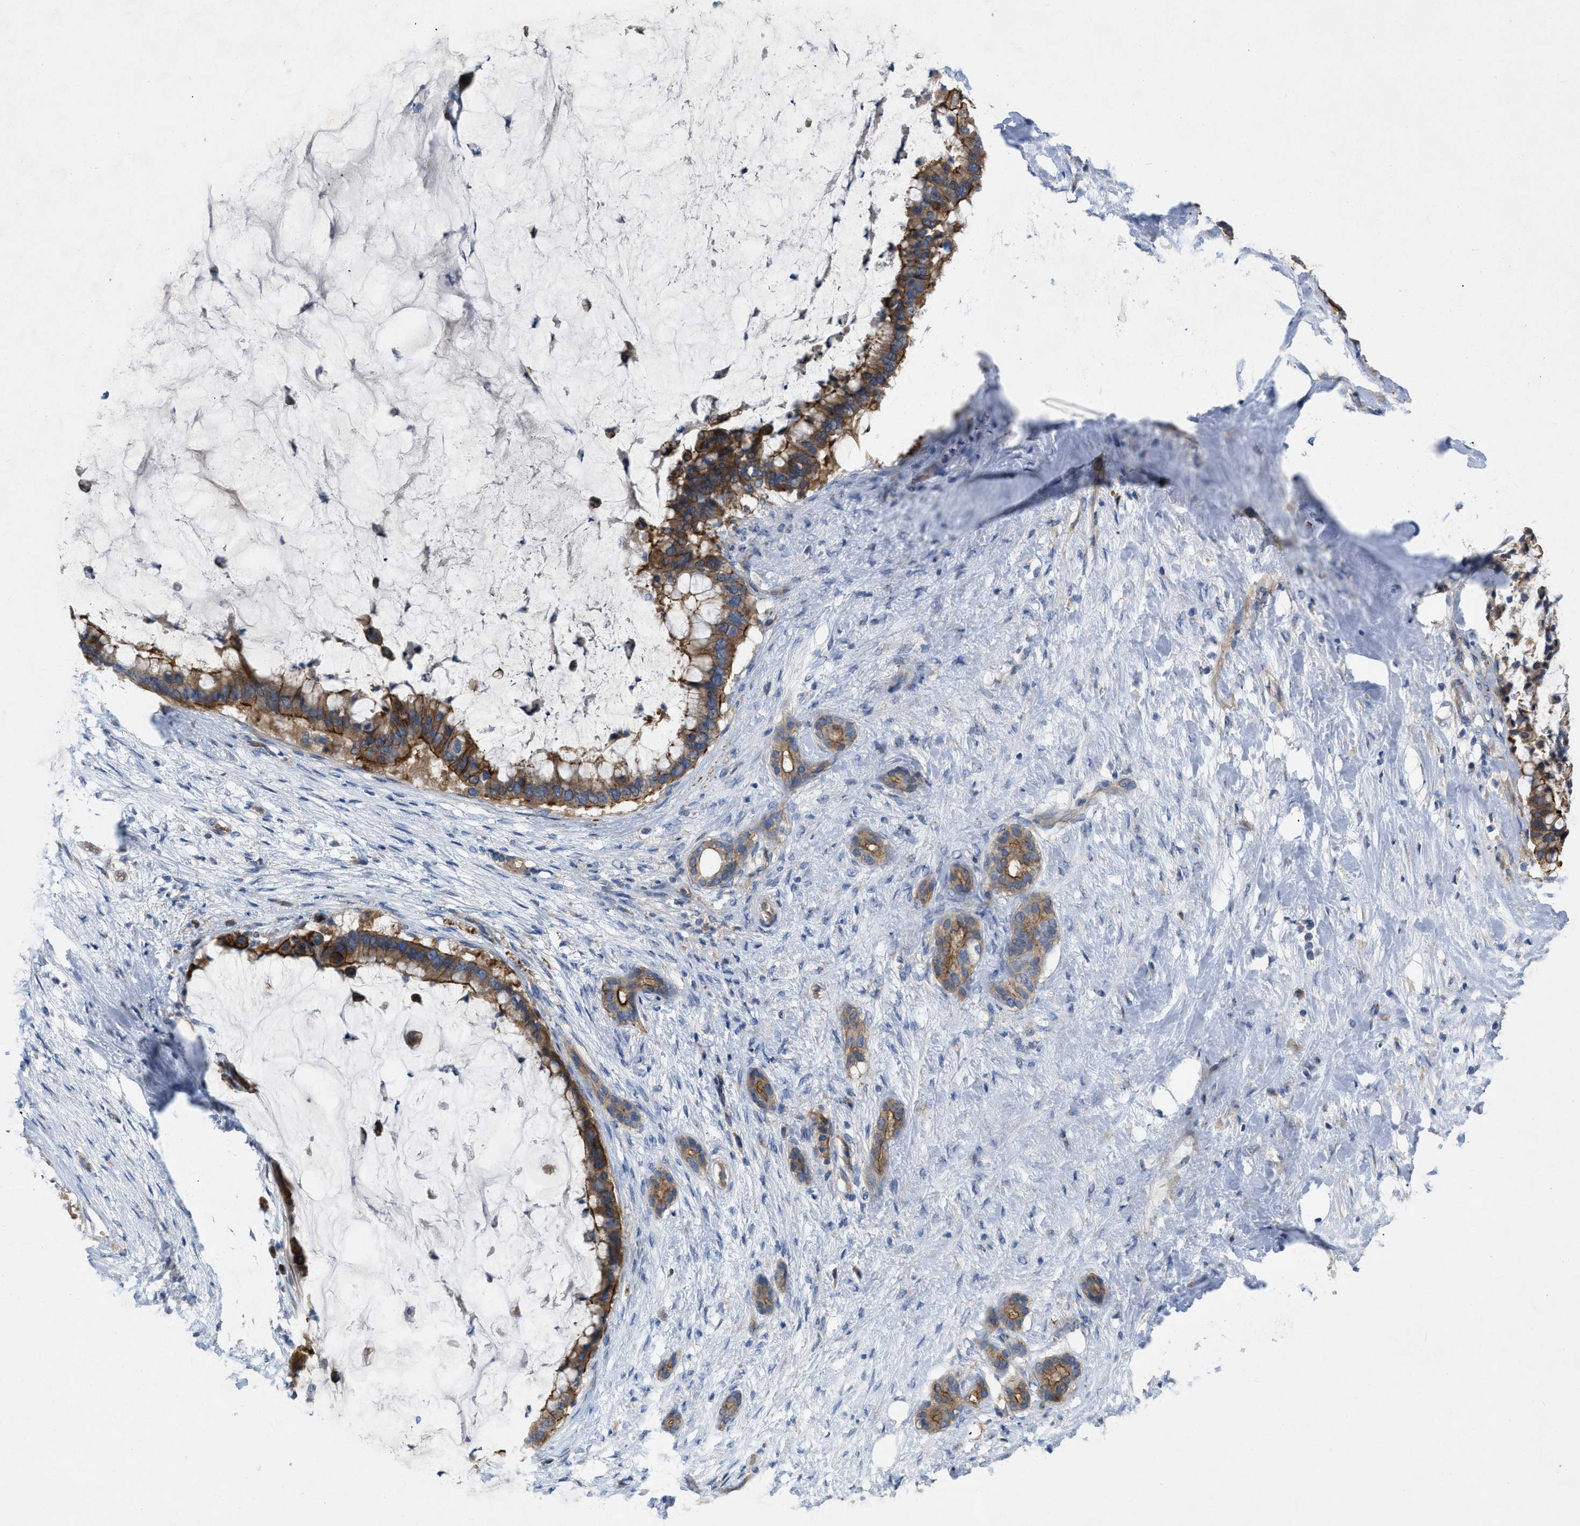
{"staining": {"intensity": "strong", "quantity": ">75%", "location": "cytoplasmic/membranous"}, "tissue": "pancreatic cancer", "cell_type": "Tumor cells", "image_type": "cancer", "snomed": [{"axis": "morphology", "description": "Adenocarcinoma, NOS"}, {"axis": "topography", "description": "Pancreas"}], "caption": "Immunohistochemistry (IHC) staining of pancreatic cancer (adenocarcinoma), which displays high levels of strong cytoplasmic/membranous expression in approximately >75% of tumor cells indicating strong cytoplasmic/membranous protein staining. The staining was performed using DAB (brown) for protein detection and nuclei were counterstained in hematoxylin (blue).", "gene": "TMEM131", "patient": {"sex": "male", "age": 41}}